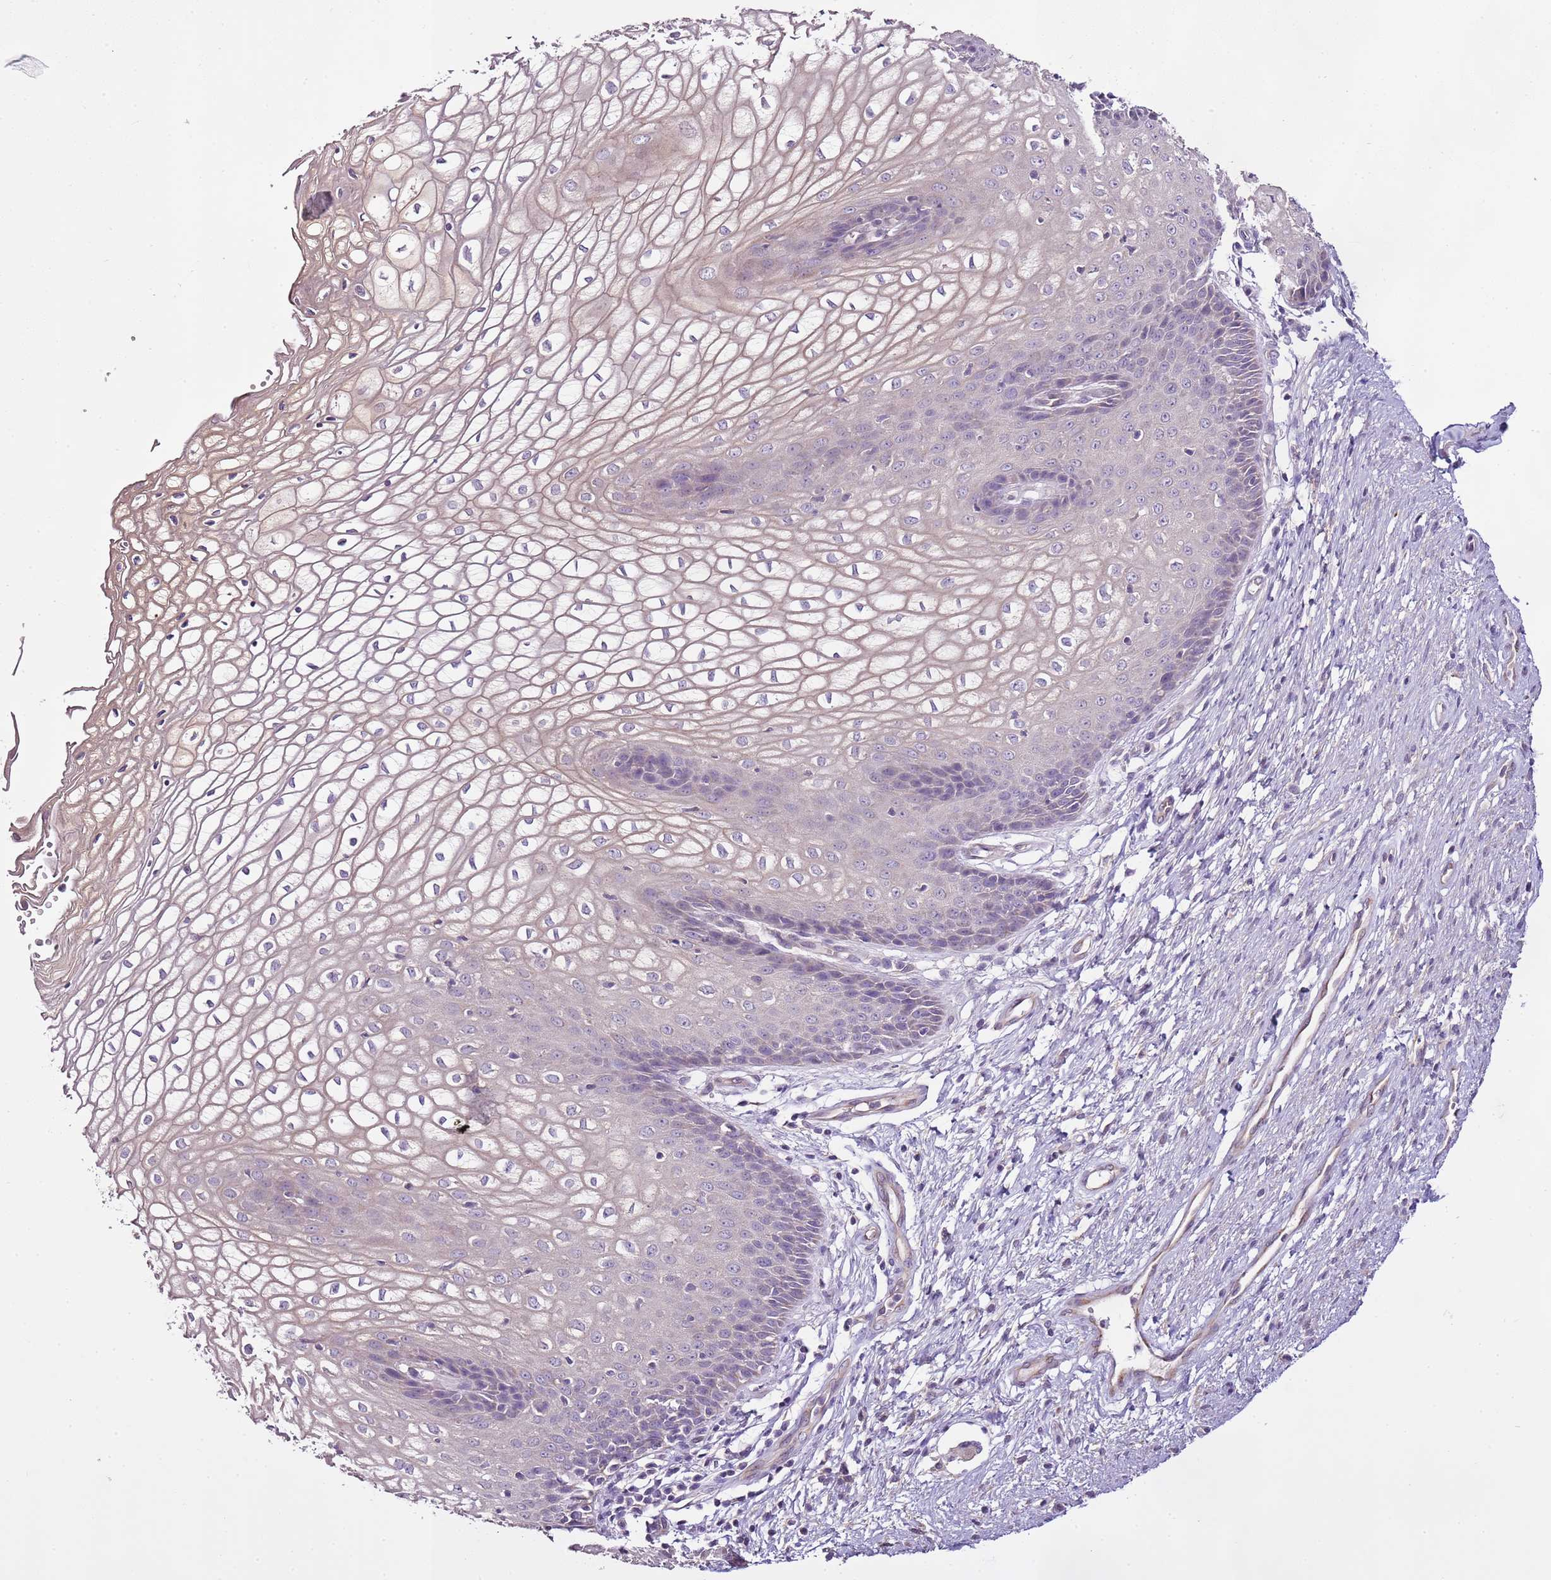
{"staining": {"intensity": "negative", "quantity": "none", "location": "none"}, "tissue": "vagina", "cell_type": "Squamous epithelial cells", "image_type": "normal", "snomed": [{"axis": "morphology", "description": "Normal tissue, NOS"}, {"axis": "topography", "description": "Vagina"}], "caption": "Vagina stained for a protein using immunohistochemistry exhibits no positivity squamous epithelial cells.", "gene": "CMKLR1", "patient": {"sex": "female", "age": 34}}